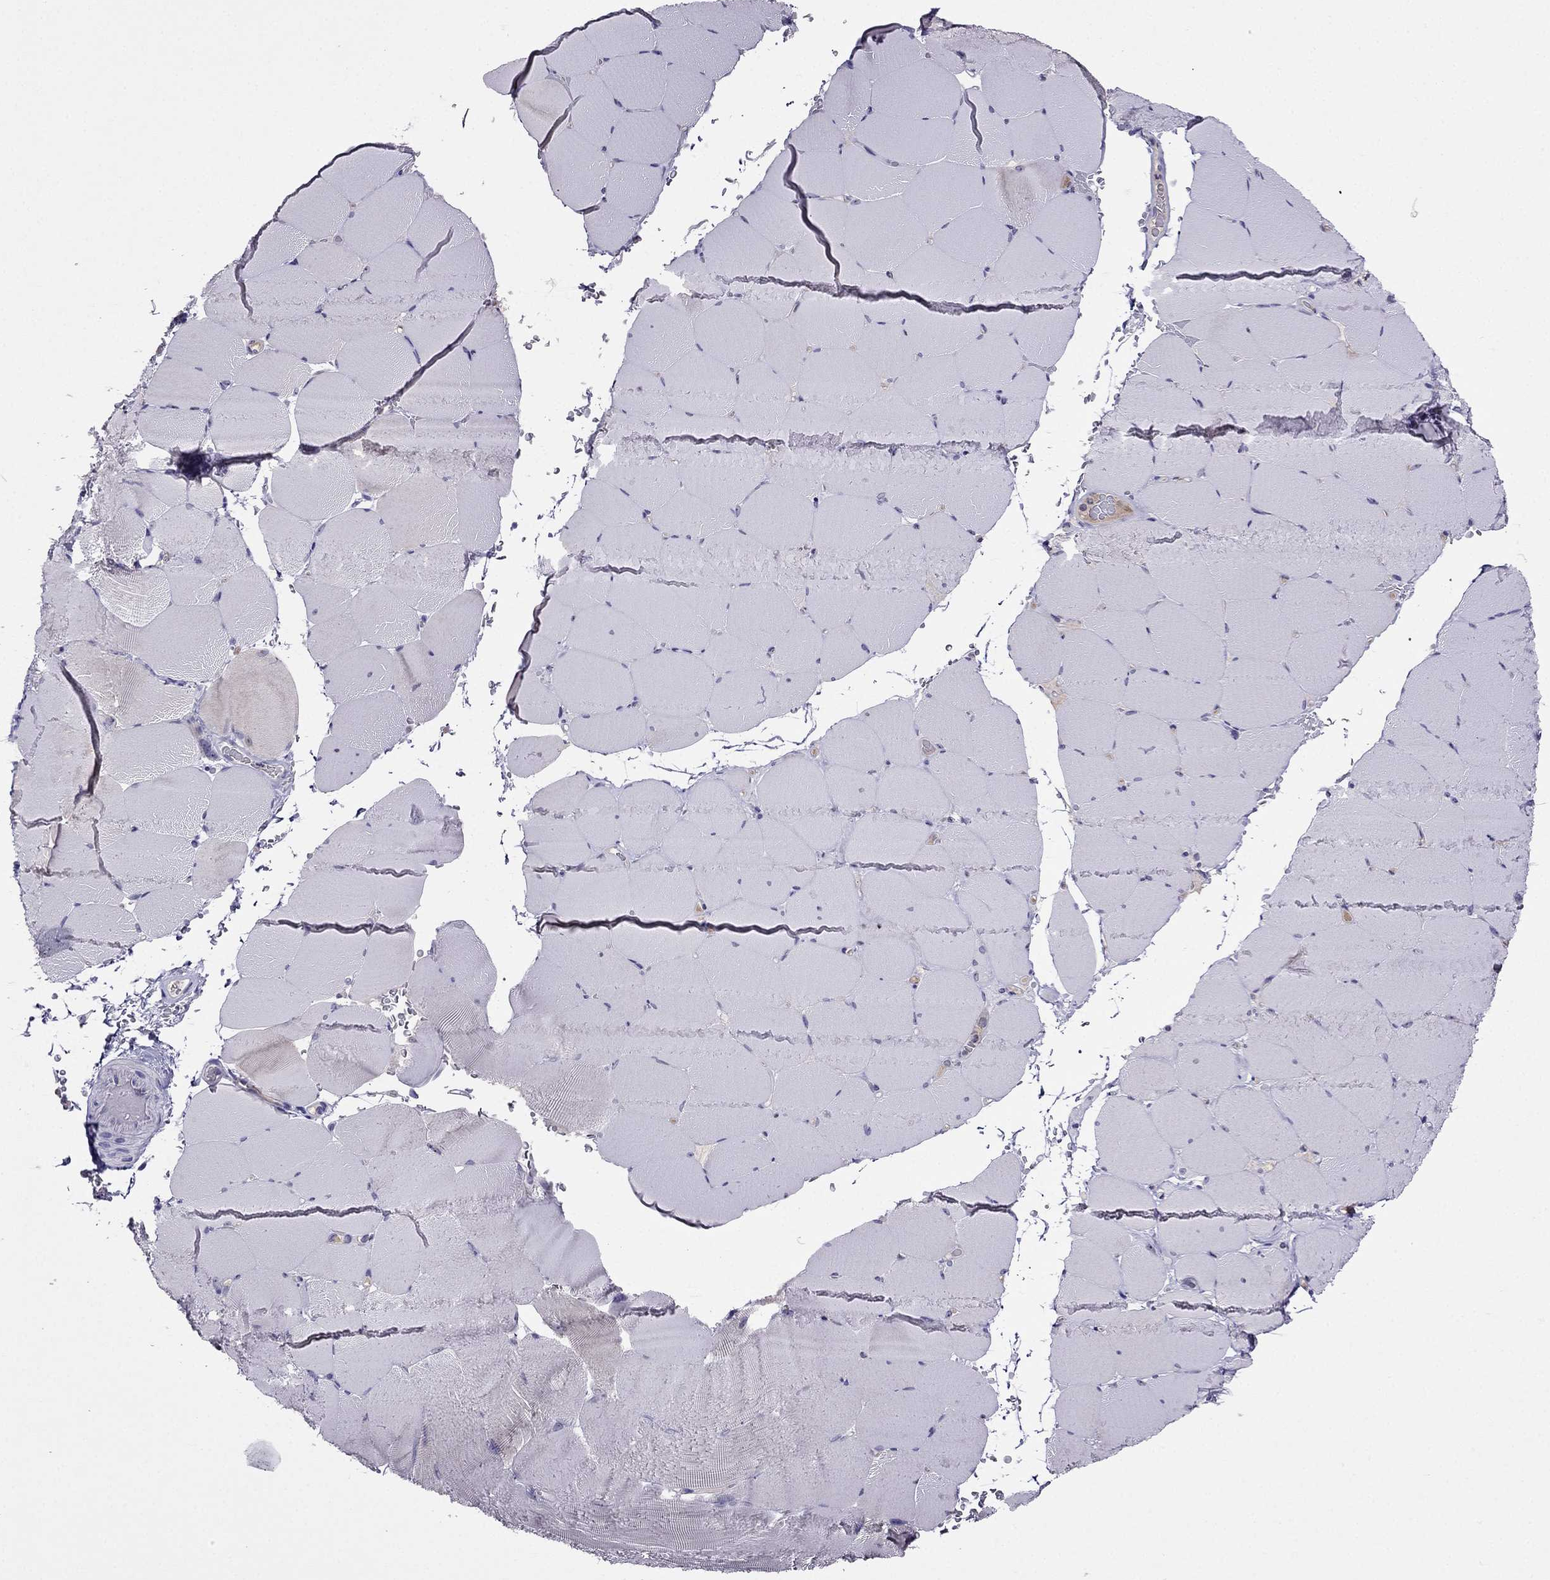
{"staining": {"intensity": "negative", "quantity": "none", "location": "none"}, "tissue": "skeletal muscle", "cell_type": "Myocytes", "image_type": "normal", "snomed": [{"axis": "morphology", "description": "Normal tissue, NOS"}, {"axis": "topography", "description": "Skeletal muscle"}], "caption": "Immunohistochemistry (IHC) of unremarkable skeletal muscle displays no expression in myocytes.", "gene": "SPTBN4", "patient": {"sex": "female", "age": 37}}